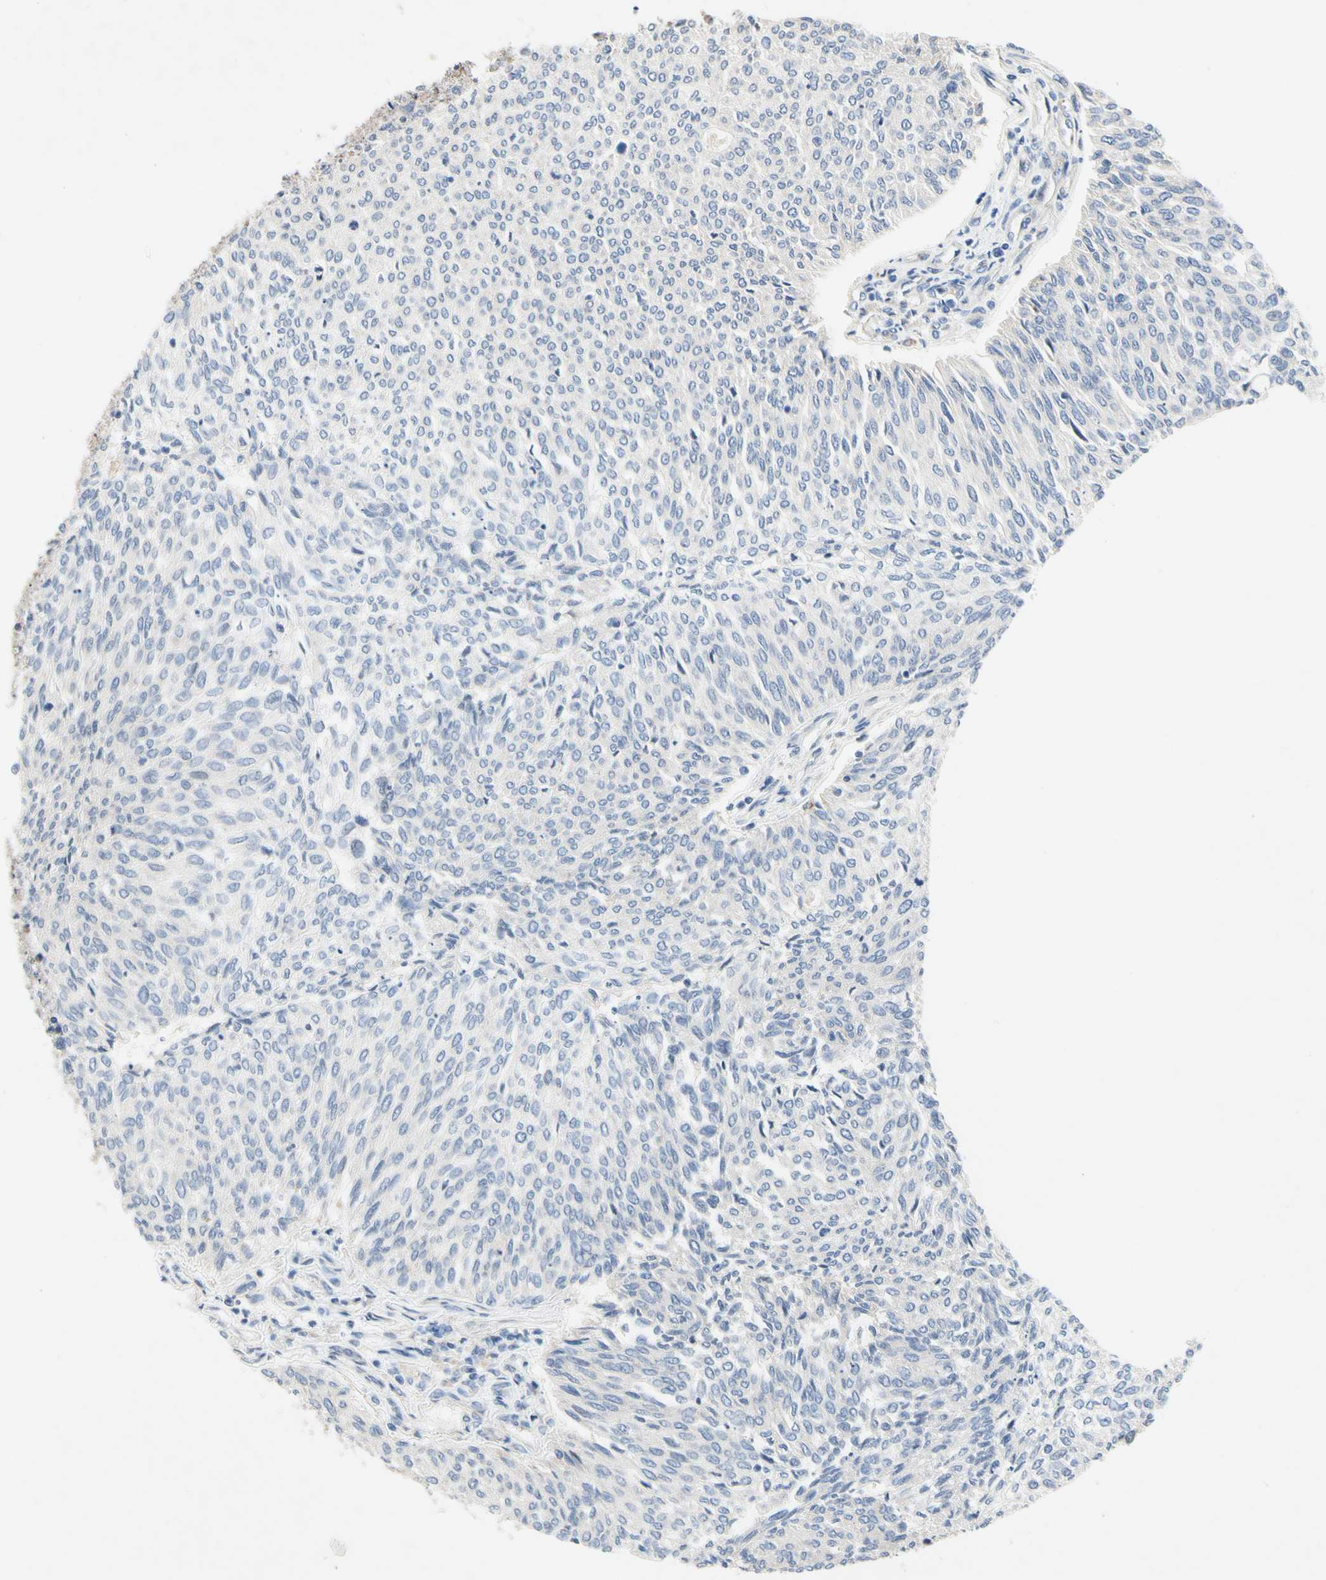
{"staining": {"intensity": "negative", "quantity": "none", "location": "none"}, "tissue": "urothelial cancer", "cell_type": "Tumor cells", "image_type": "cancer", "snomed": [{"axis": "morphology", "description": "Urothelial carcinoma, Low grade"}, {"axis": "topography", "description": "Urinary bladder"}], "caption": "This is an immunohistochemistry (IHC) image of urothelial cancer. There is no staining in tumor cells.", "gene": "GAS6", "patient": {"sex": "female", "age": 79}}